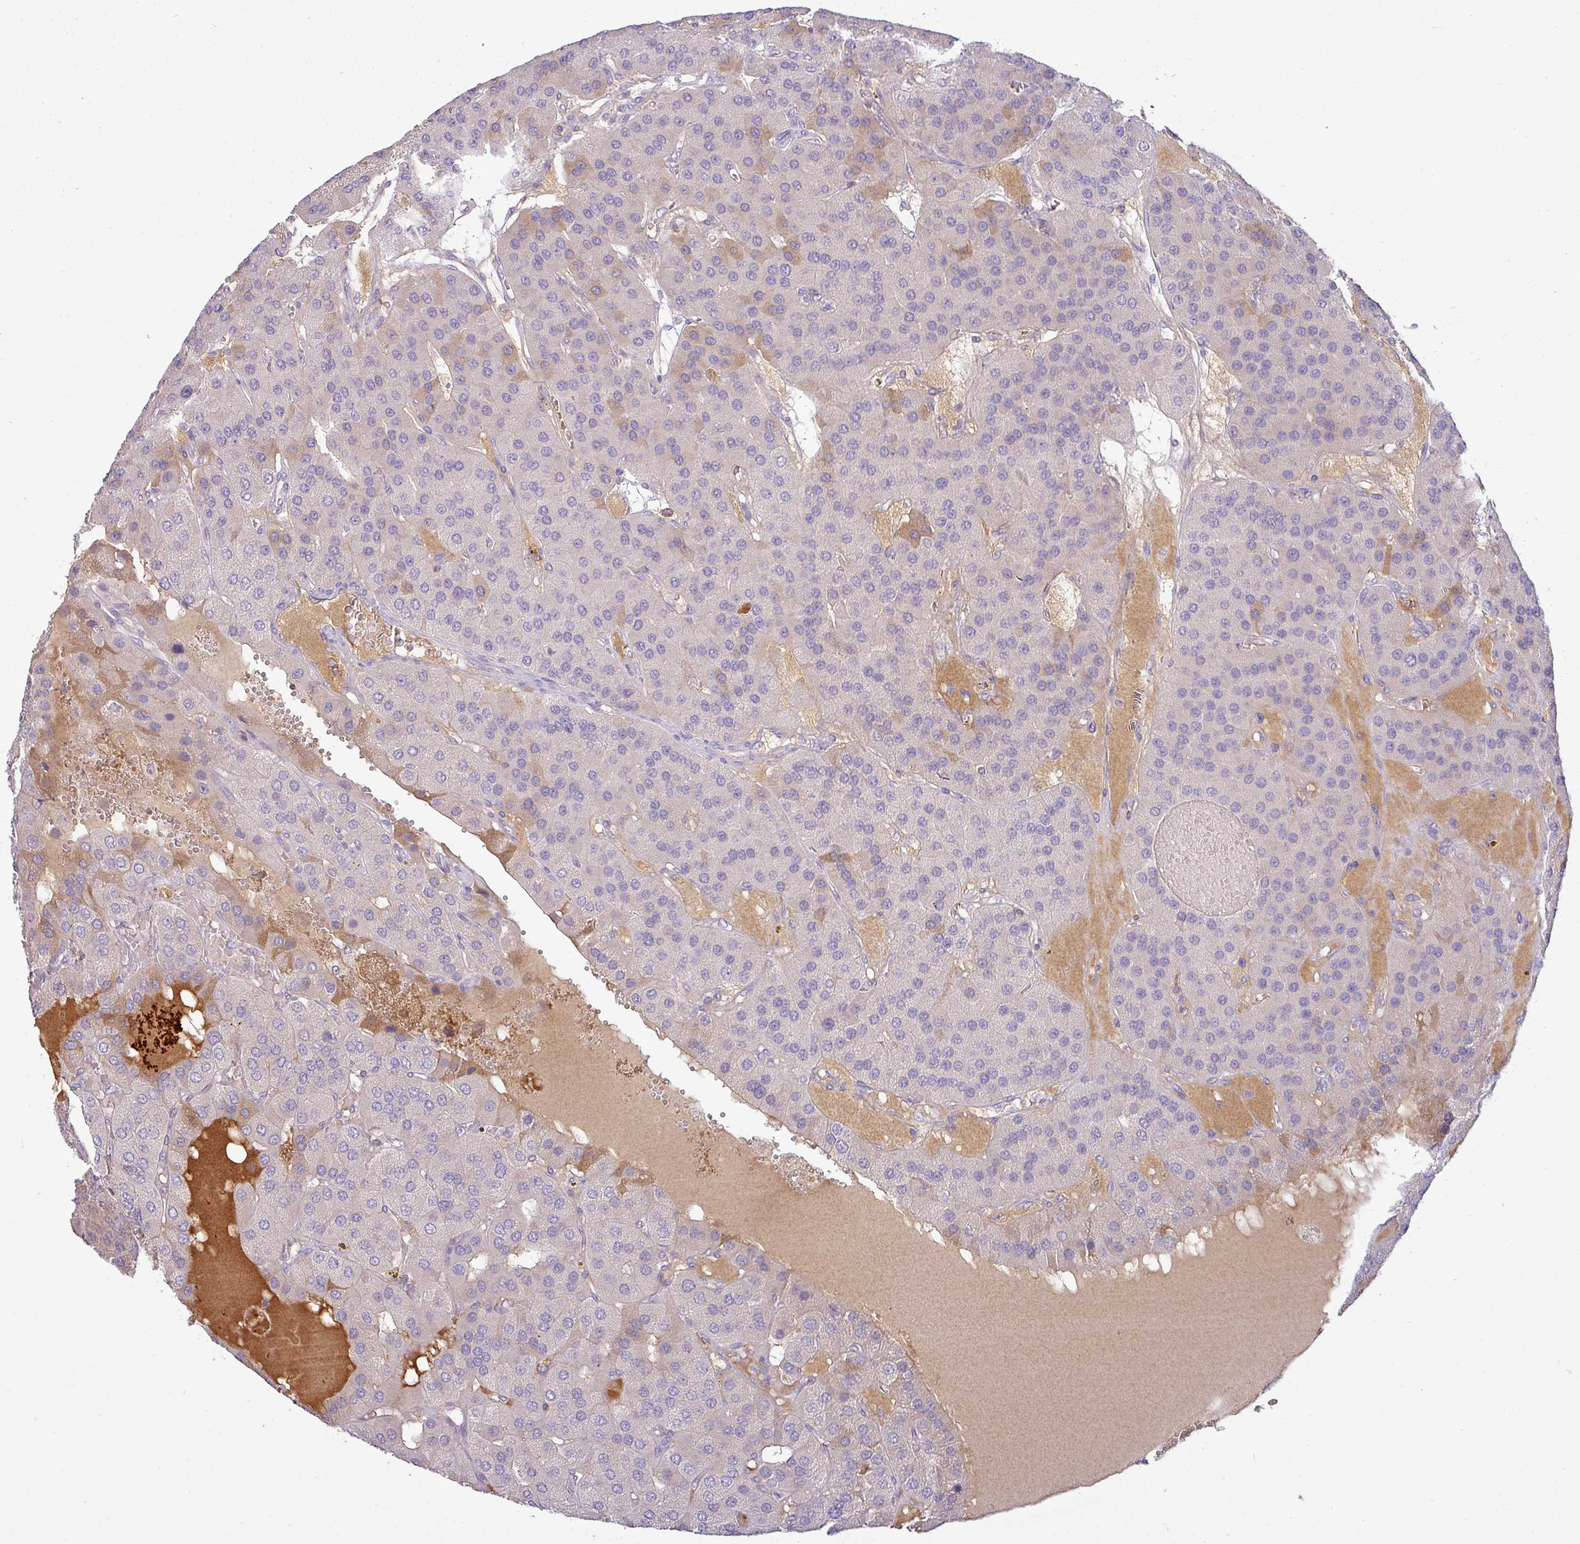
{"staining": {"intensity": "negative", "quantity": "none", "location": "none"}, "tissue": "parathyroid gland", "cell_type": "Glandular cells", "image_type": "normal", "snomed": [{"axis": "morphology", "description": "Normal tissue, NOS"}, {"axis": "morphology", "description": "Adenoma, NOS"}, {"axis": "topography", "description": "Parathyroid gland"}], "caption": "High power microscopy micrograph of an immunohistochemistry (IHC) photomicrograph of unremarkable parathyroid gland, revealing no significant staining in glandular cells. (Immunohistochemistry, brightfield microscopy, high magnification).", "gene": "APOM", "patient": {"sex": "female", "age": 86}}